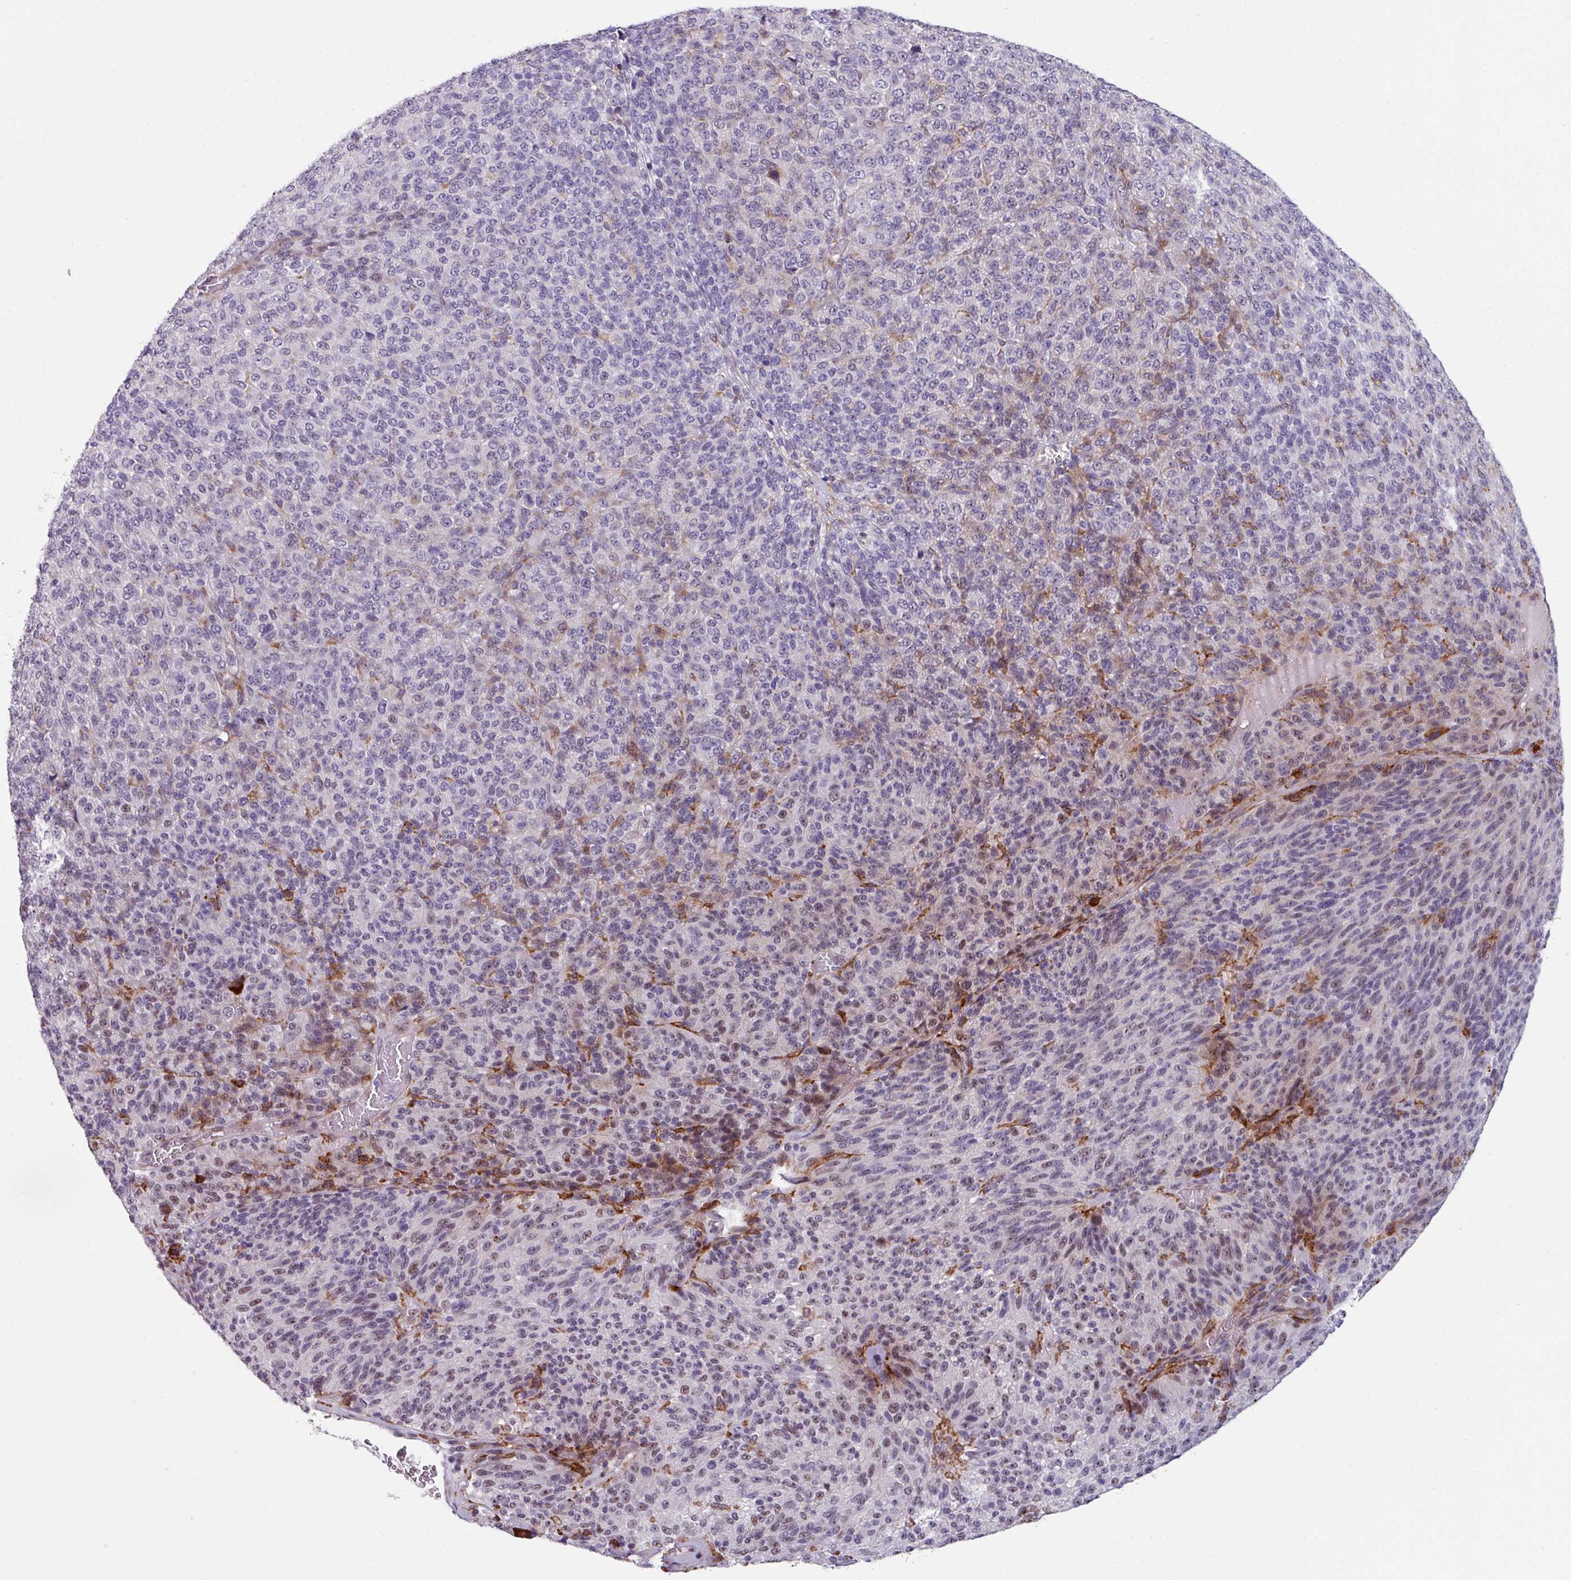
{"staining": {"intensity": "moderate", "quantity": "25%-75%", "location": "nuclear"}, "tissue": "melanoma", "cell_type": "Tumor cells", "image_type": "cancer", "snomed": [{"axis": "morphology", "description": "Malignant melanoma, Metastatic site"}, {"axis": "topography", "description": "Brain"}], "caption": "Melanoma was stained to show a protein in brown. There is medium levels of moderate nuclear expression in about 25%-75% of tumor cells.", "gene": "BMS1", "patient": {"sex": "female", "age": 56}}